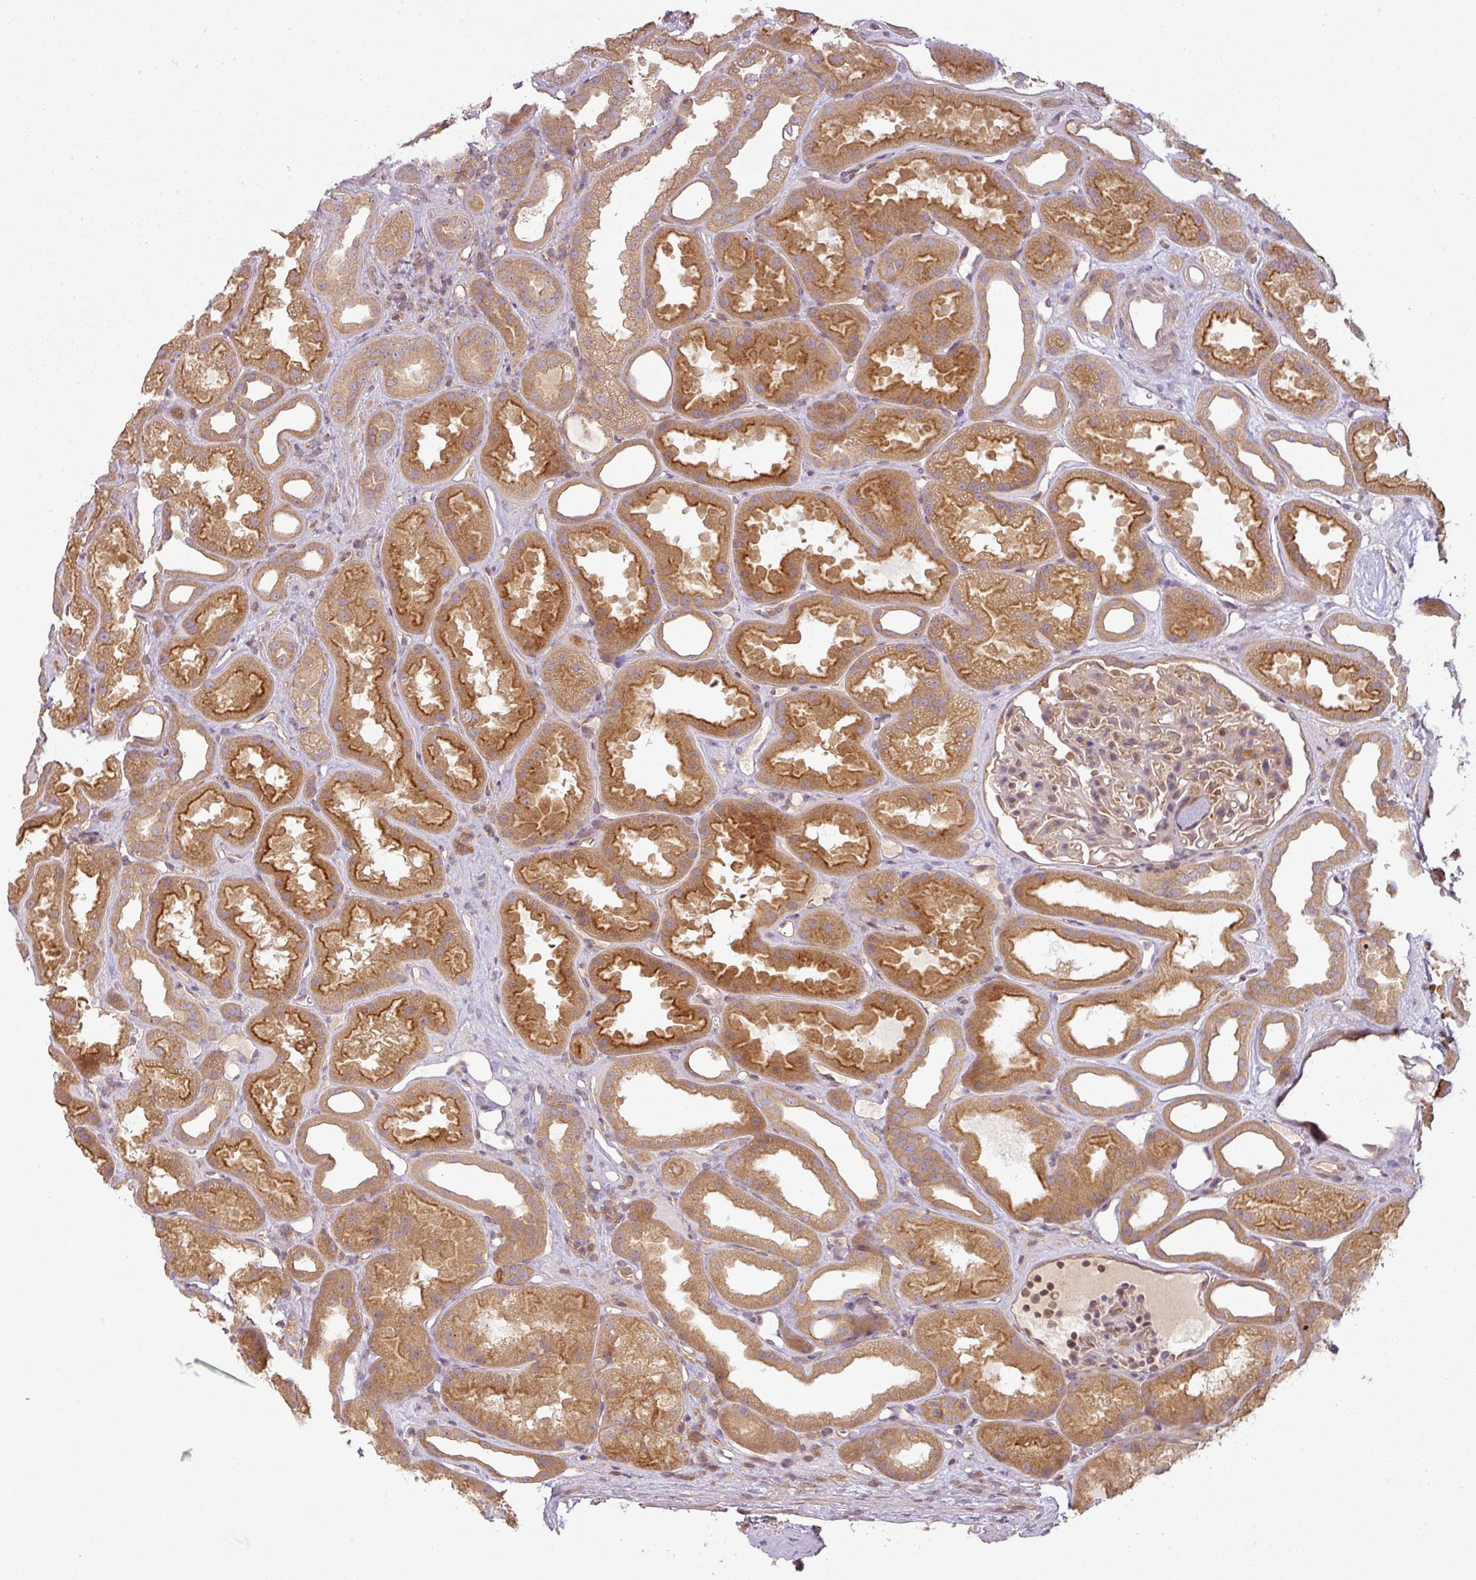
{"staining": {"intensity": "weak", "quantity": "25%-75%", "location": "cytoplasmic/membranous"}, "tissue": "kidney", "cell_type": "Cells in glomeruli", "image_type": "normal", "snomed": [{"axis": "morphology", "description": "Normal tissue, NOS"}, {"axis": "topography", "description": "Kidney"}], "caption": "DAB immunohistochemical staining of unremarkable kidney displays weak cytoplasmic/membranous protein positivity in approximately 25%-75% of cells in glomeruli. (DAB (3,3'-diaminobenzidine) = brown stain, brightfield microscopy at high magnification).", "gene": "RNF31", "patient": {"sex": "male", "age": 61}}